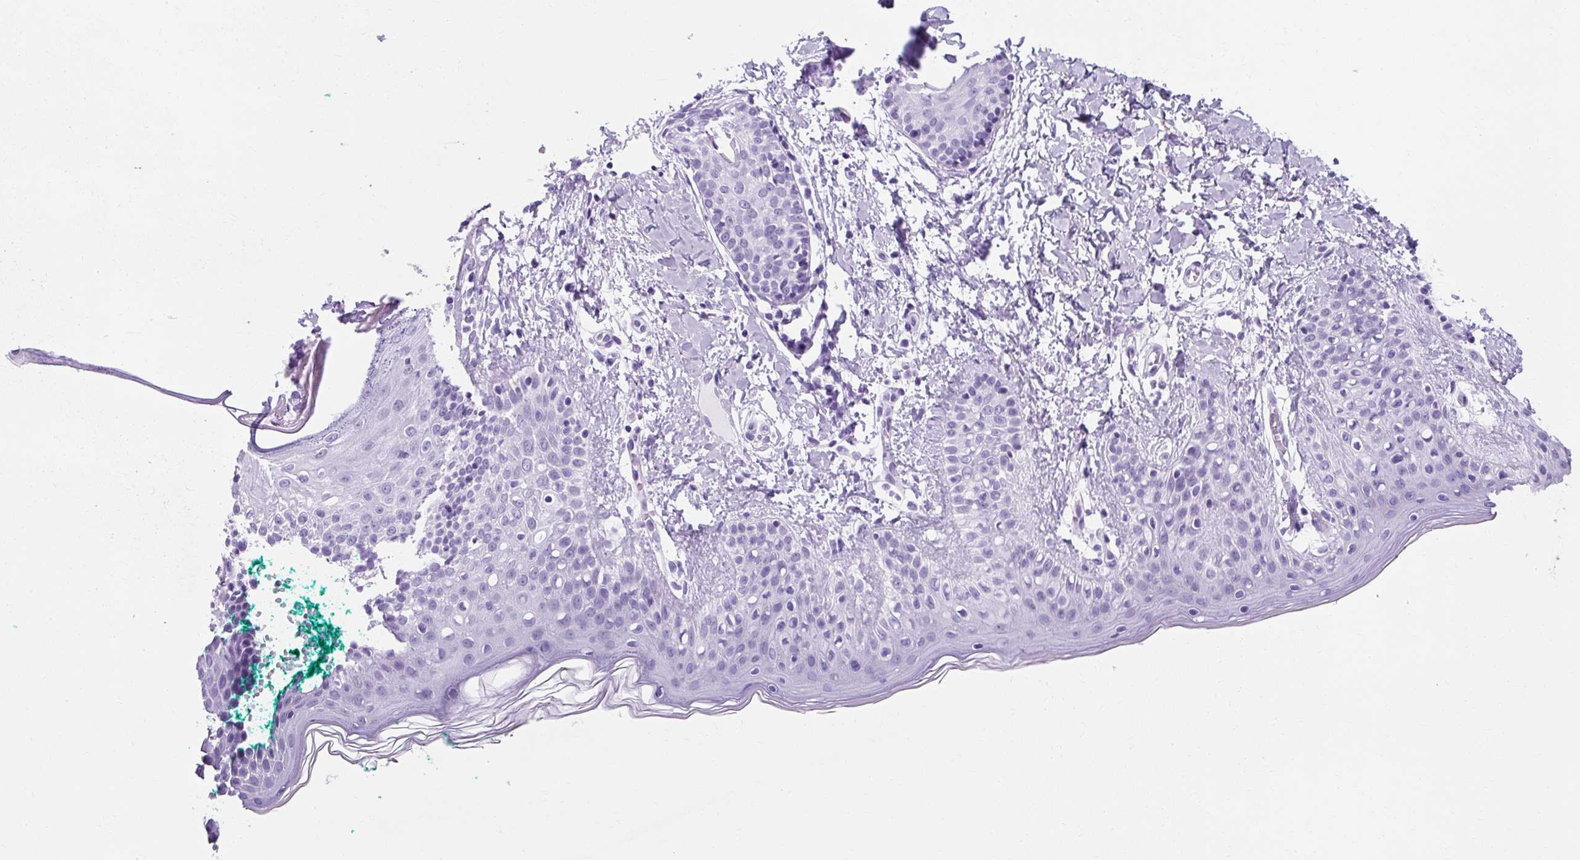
{"staining": {"intensity": "negative", "quantity": "none", "location": "none"}, "tissue": "skin", "cell_type": "Fibroblasts", "image_type": "normal", "snomed": [{"axis": "morphology", "description": "Normal tissue, NOS"}, {"axis": "topography", "description": "Skin"}], "caption": "IHC histopathology image of unremarkable human skin stained for a protein (brown), which demonstrates no positivity in fibroblasts.", "gene": "TMEM89", "patient": {"sex": "male", "age": 16}}